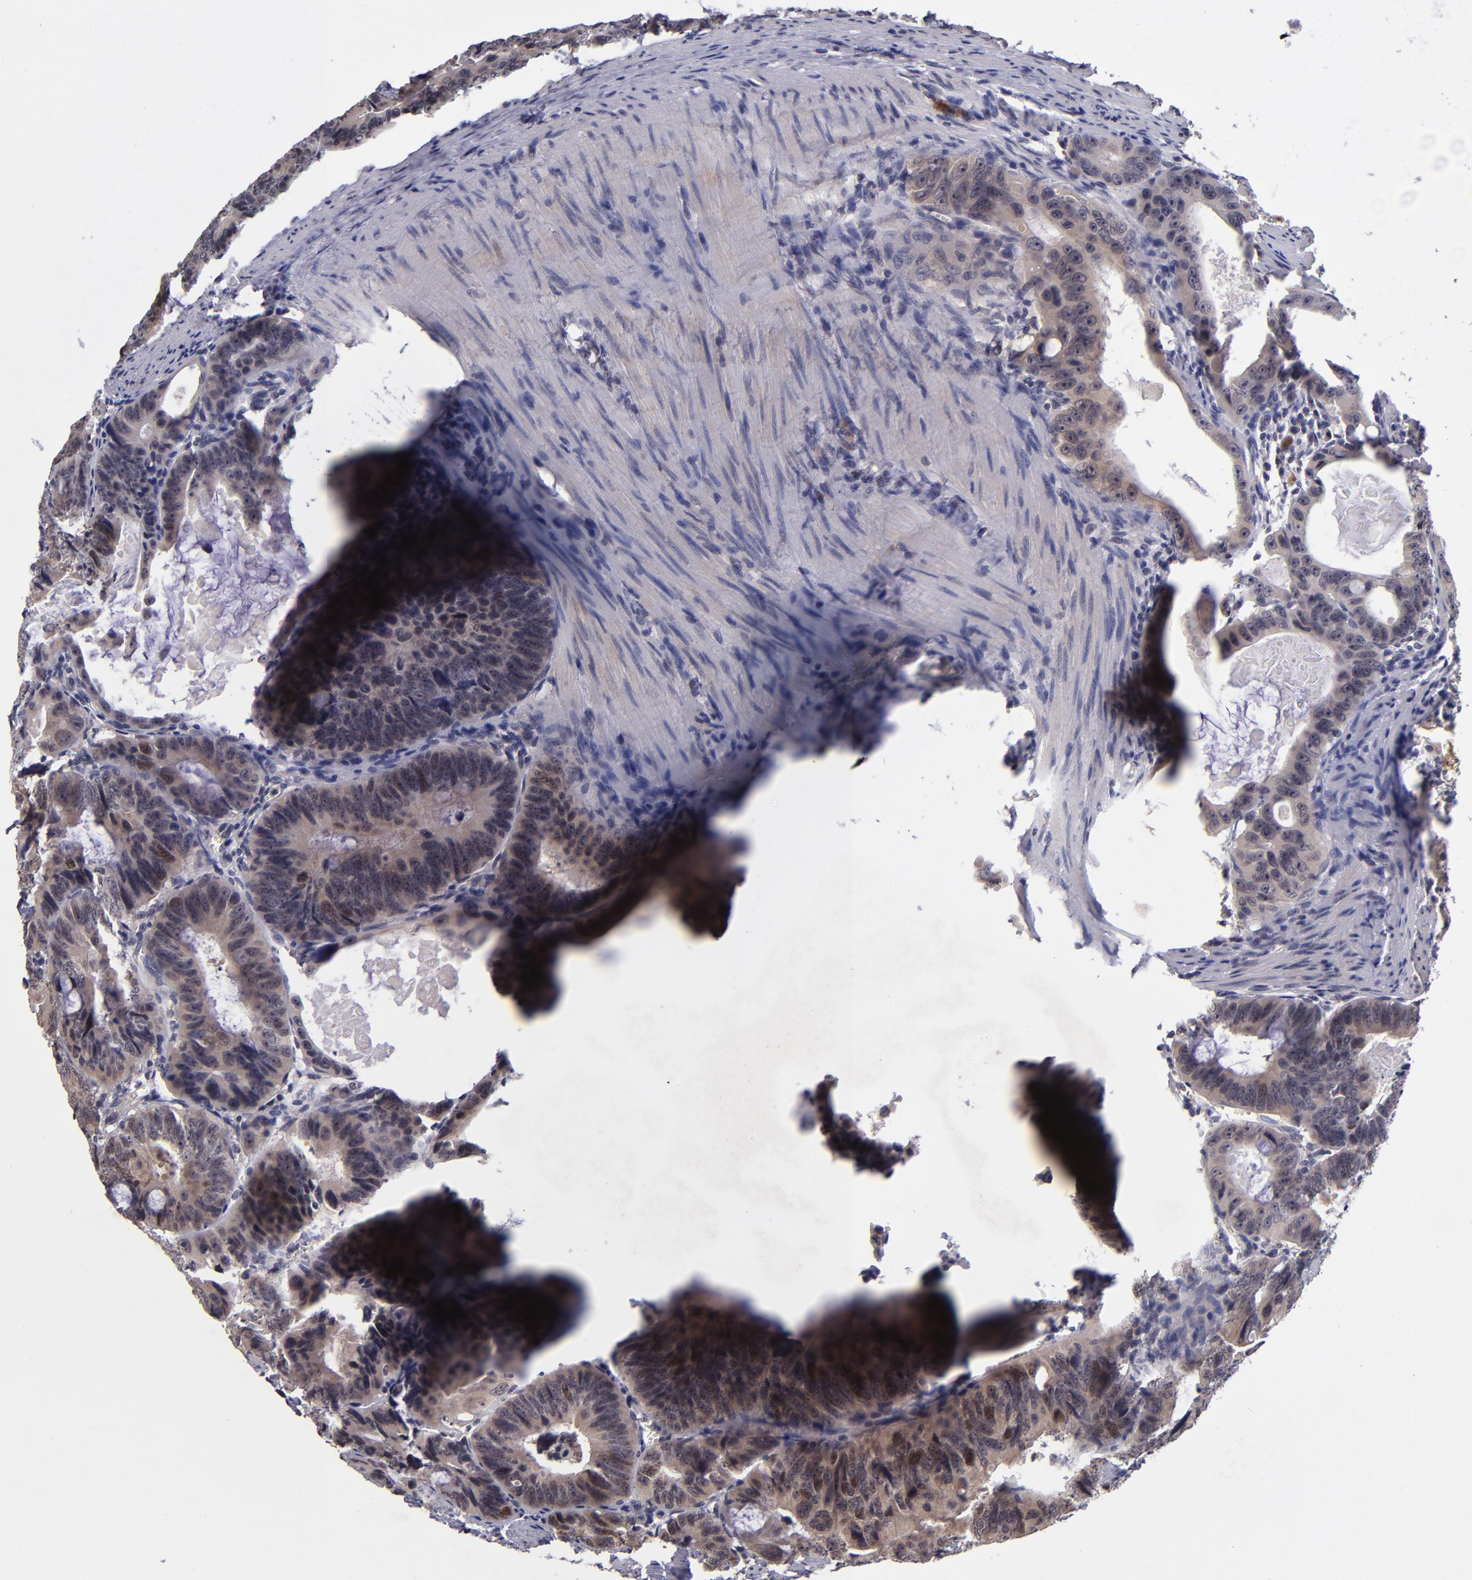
{"staining": {"intensity": "strong", "quantity": "25%-75%", "location": "nuclear"}, "tissue": "colorectal cancer", "cell_type": "Tumor cells", "image_type": "cancer", "snomed": [{"axis": "morphology", "description": "Adenocarcinoma, NOS"}, {"axis": "topography", "description": "Colon"}], "caption": "Protein staining of colorectal cancer (adenocarcinoma) tissue exhibits strong nuclear positivity in approximately 25%-75% of tumor cells. (DAB (3,3'-diaminobenzidine) = brown stain, brightfield microscopy at high magnification).", "gene": "CDC7", "patient": {"sex": "female", "age": 55}}